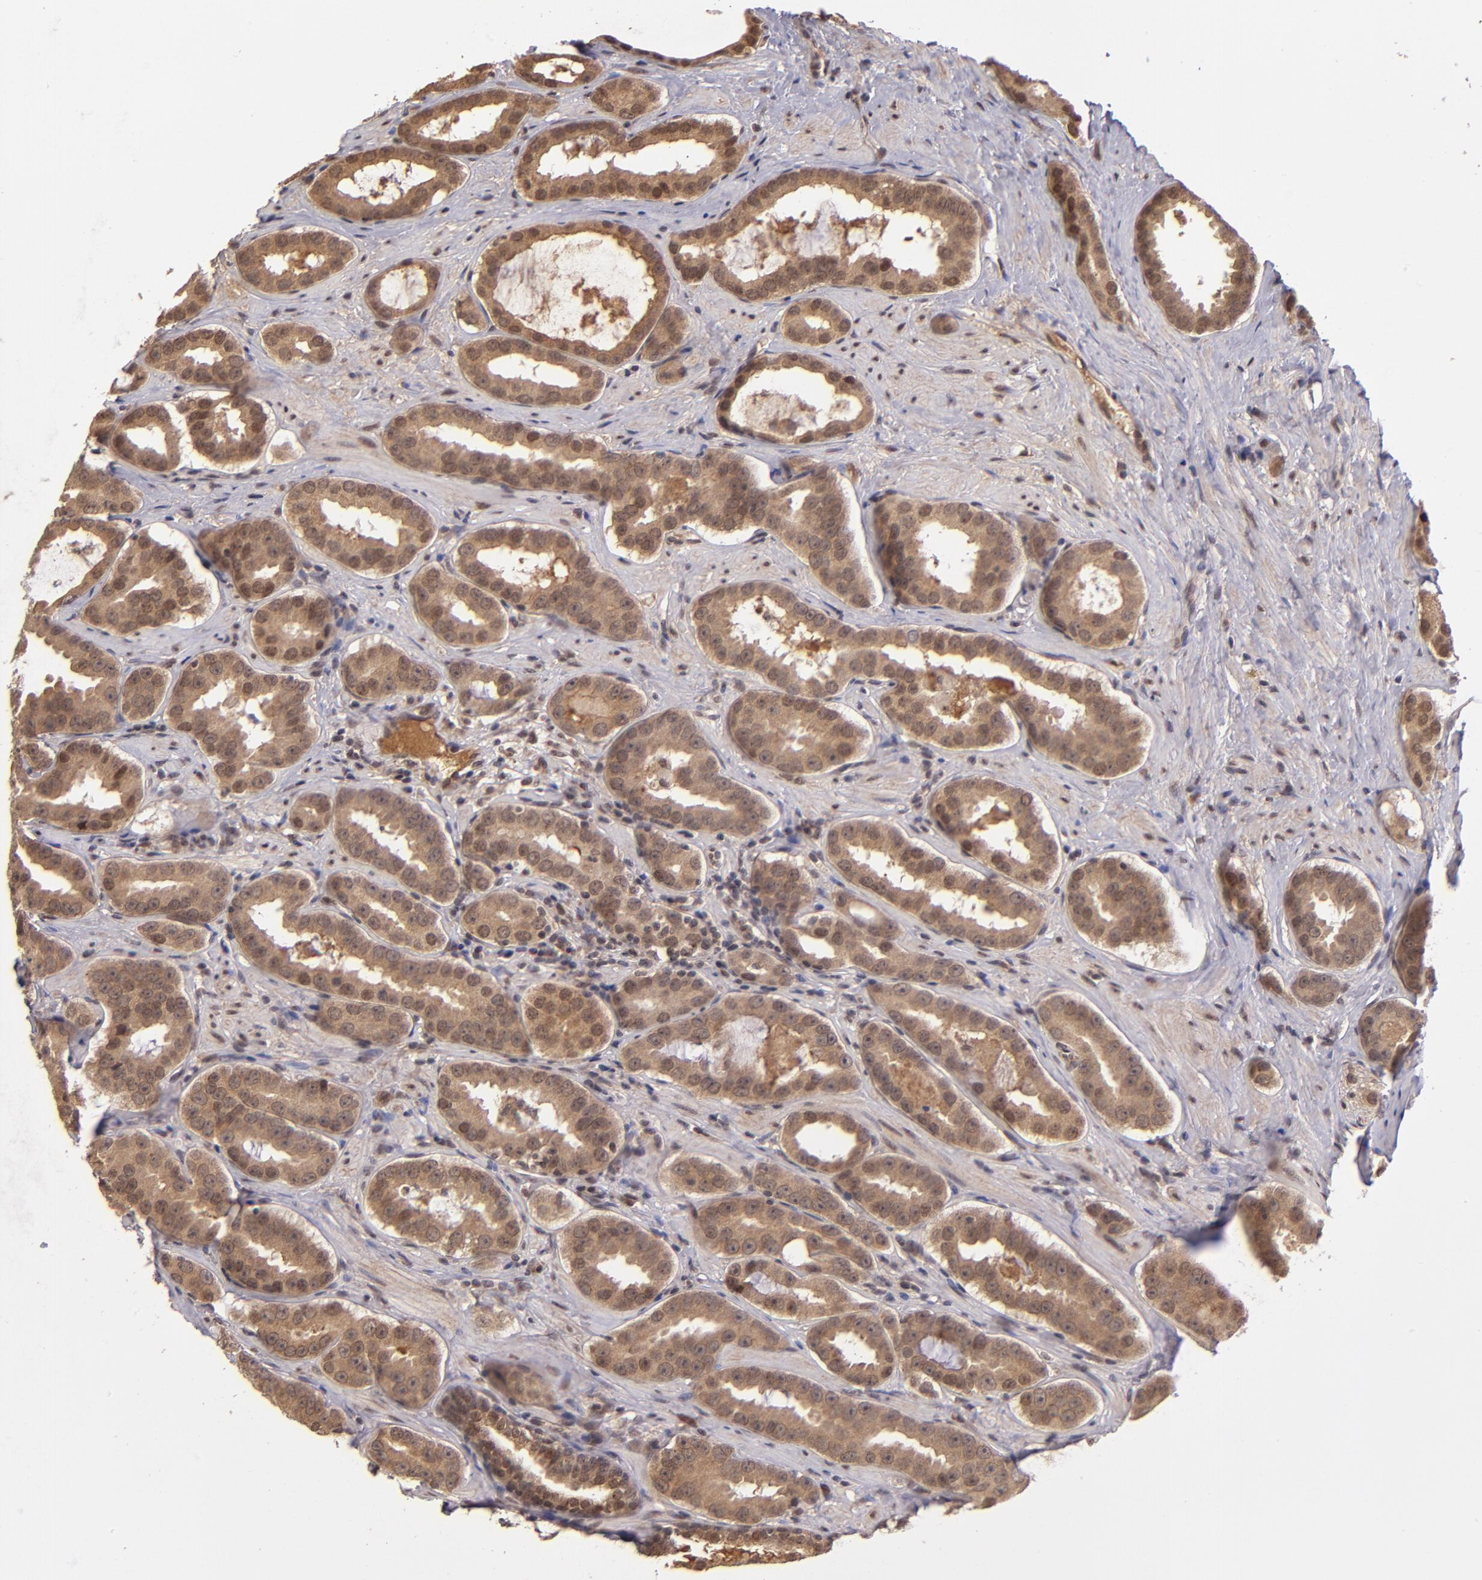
{"staining": {"intensity": "moderate", "quantity": ">75%", "location": "cytoplasmic/membranous,nuclear"}, "tissue": "prostate cancer", "cell_type": "Tumor cells", "image_type": "cancer", "snomed": [{"axis": "morphology", "description": "Adenocarcinoma, Low grade"}, {"axis": "topography", "description": "Prostate"}], "caption": "Prostate cancer stained with IHC demonstrates moderate cytoplasmic/membranous and nuclear expression in about >75% of tumor cells.", "gene": "ABHD12B", "patient": {"sex": "male", "age": 59}}